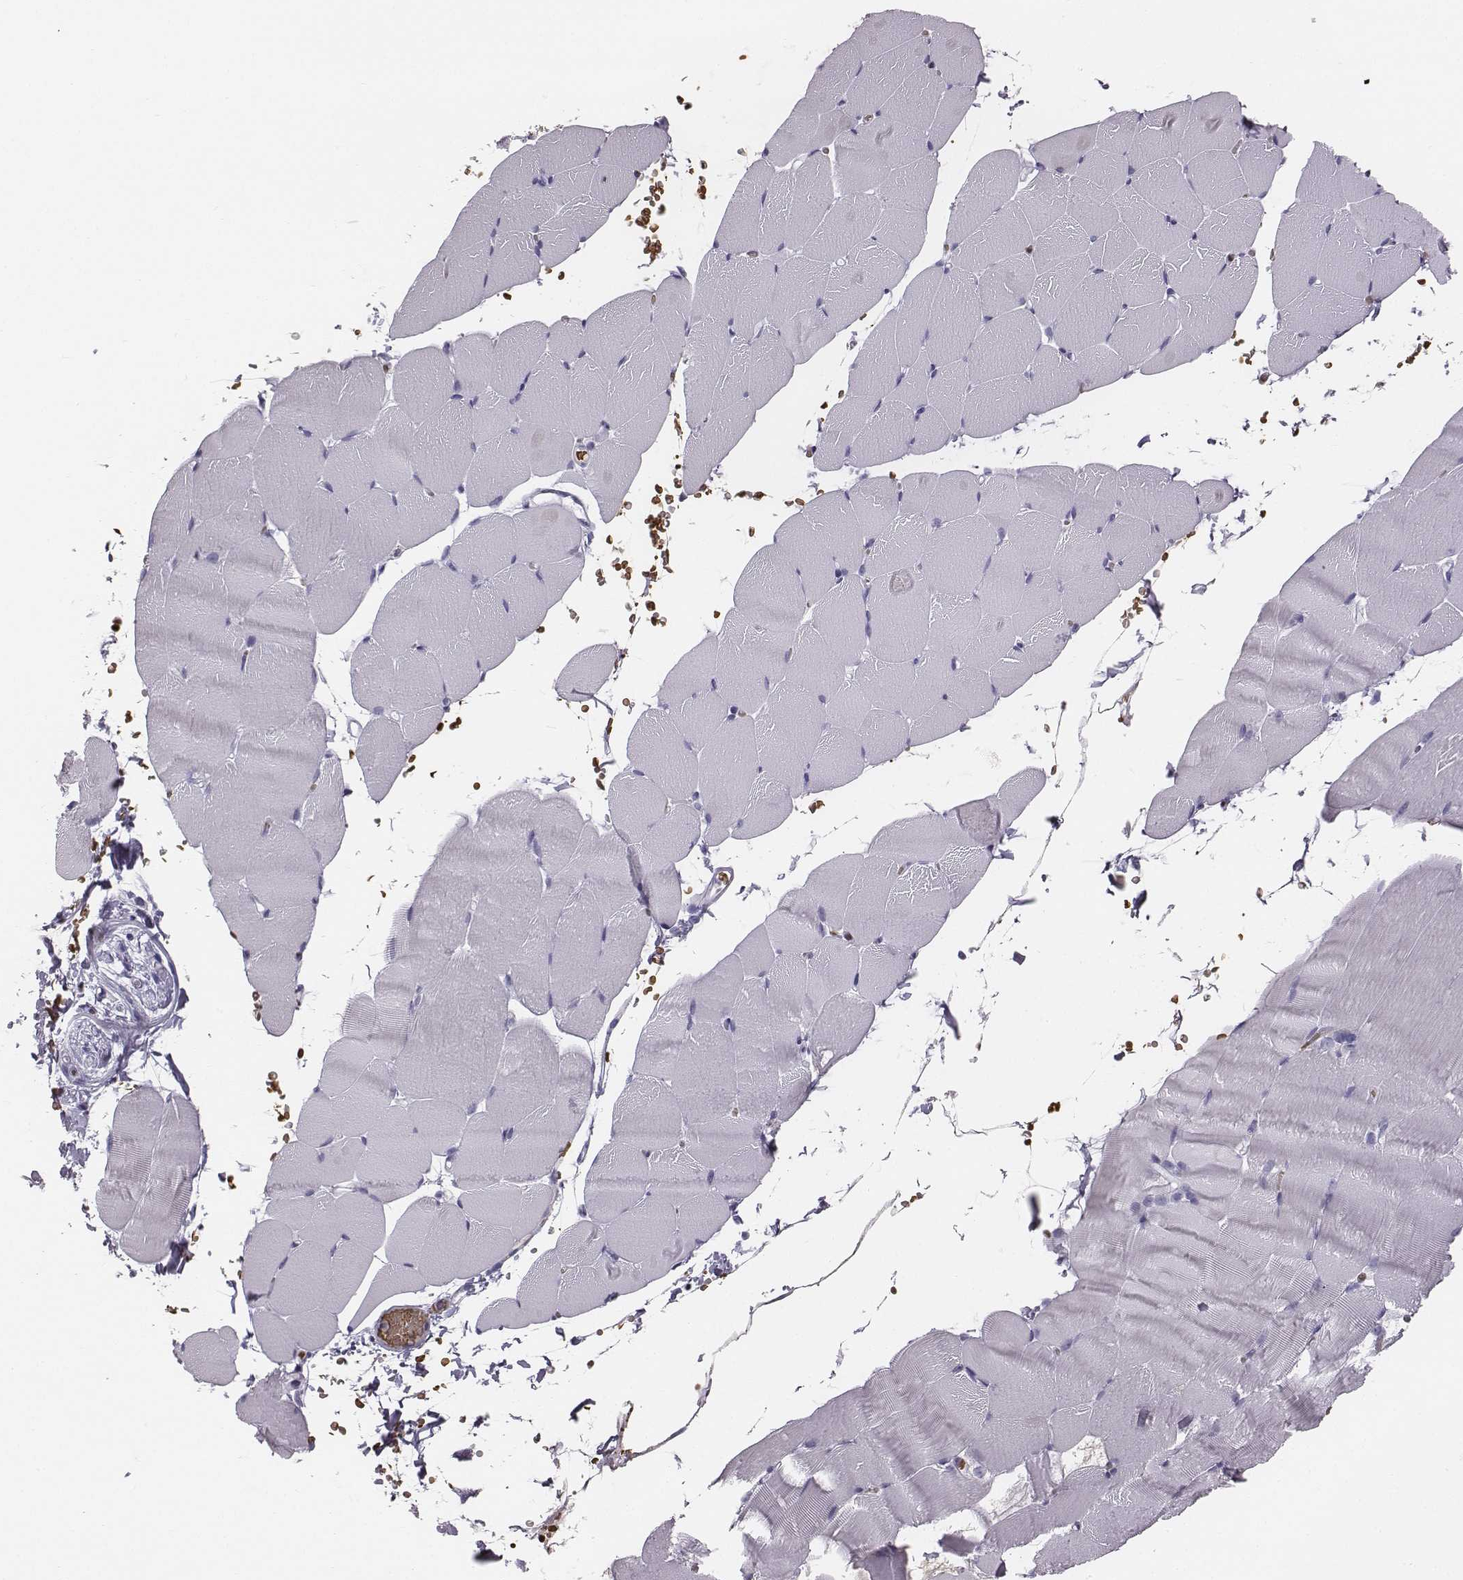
{"staining": {"intensity": "negative", "quantity": "none", "location": "none"}, "tissue": "skeletal muscle", "cell_type": "Myocytes", "image_type": "normal", "snomed": [{"axis": "morphology", "description": "Normal tissue, NOS"}, {"axis": "topography", "description": "Skeletal muscle"}], "caption": "Immunohistochemical staining of unremarkable human skeletal muscle shows no significant staining in myocytes. (DAB IHC with hematoxylin counter stain).", "gene": "HBZ", "patient": {"sex": "female", "age": 37}}